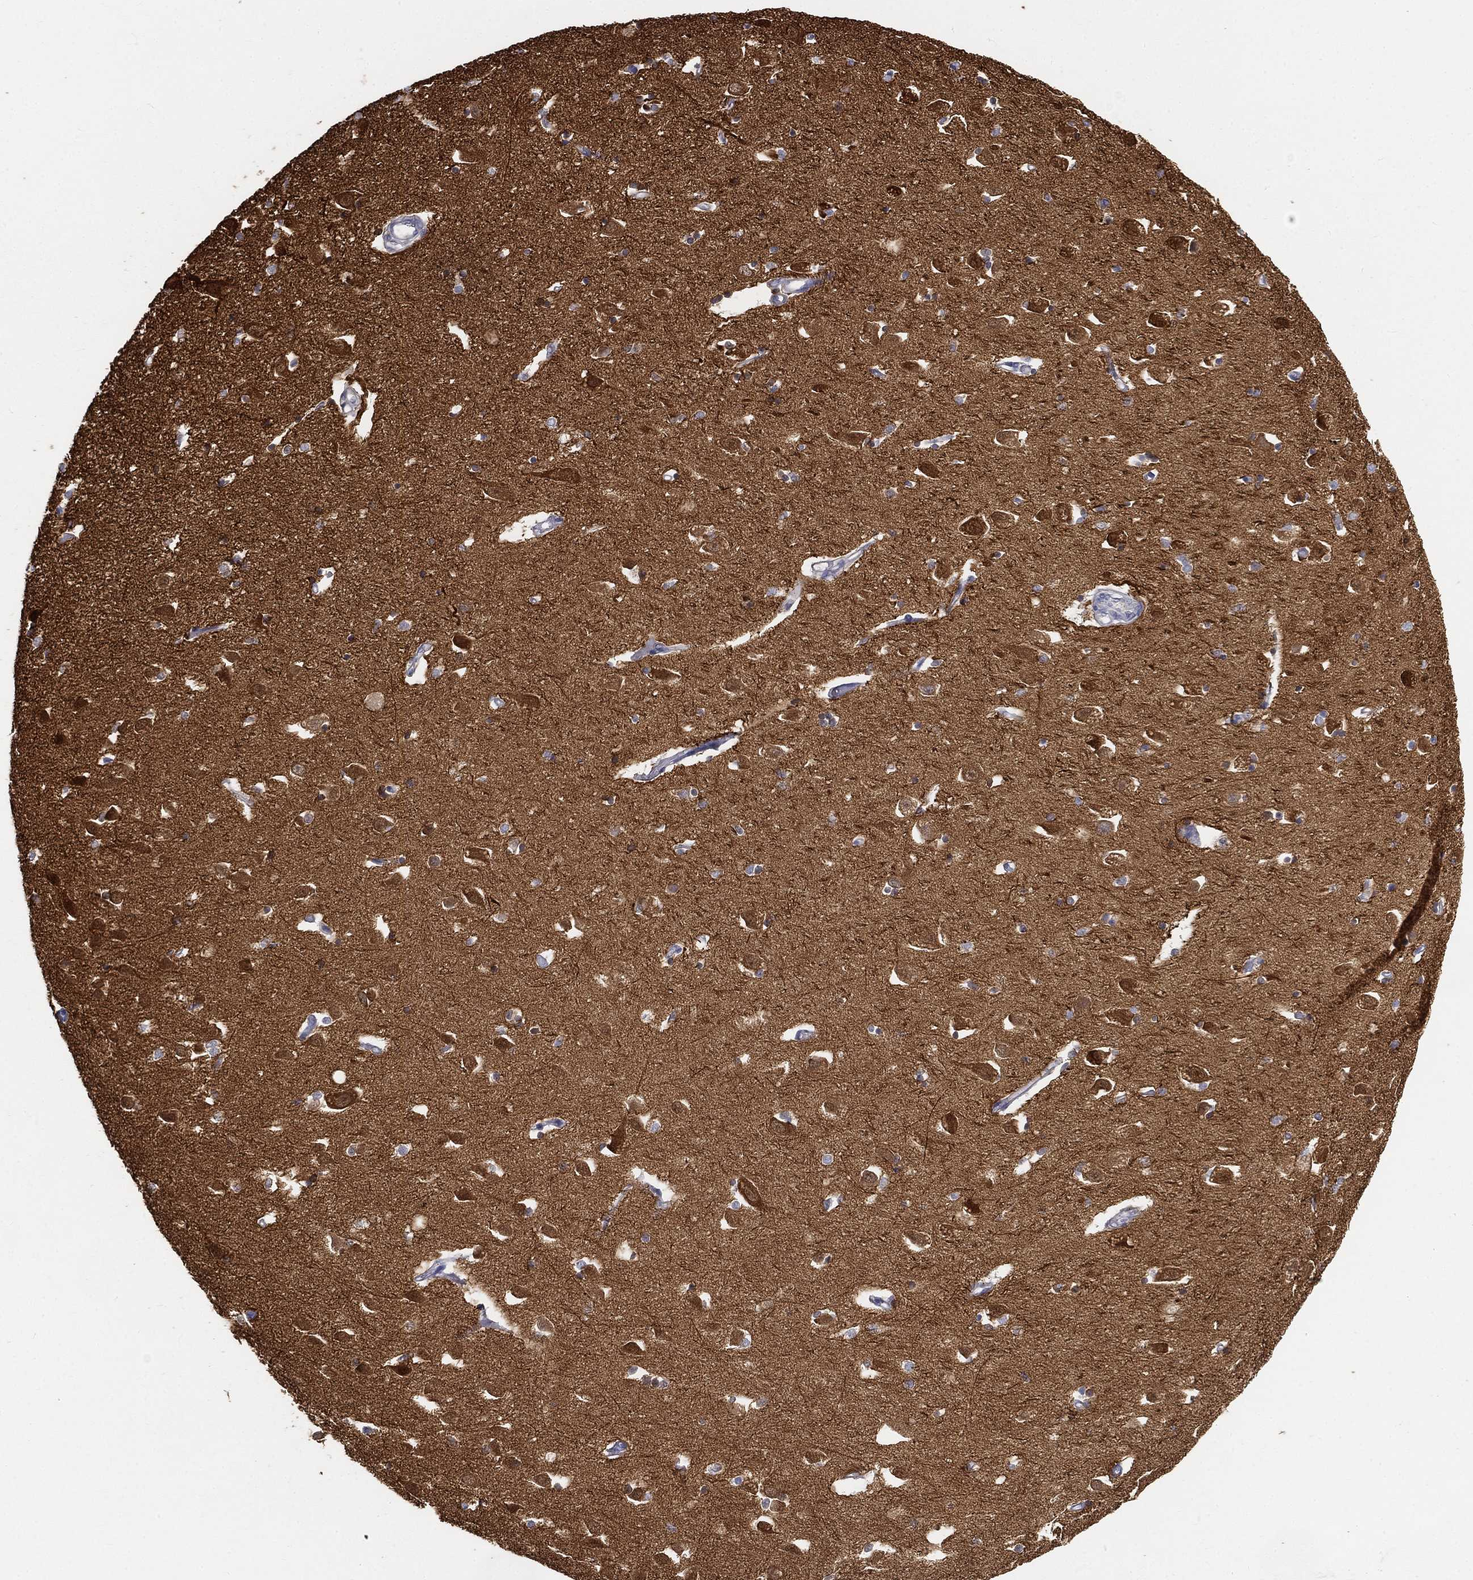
{"staining": {"intensity": "moderate", "quantity": "<25%", "location": "nuclear"}, "tissue": "hippocampus", "cell_type": "Glial cells", "image_type": "normal", "snomed": [{"axis": "morphology", "description": "Normal tissue, NOS"}, {"axis": "topography", "description": "Lateral ventricle wall"}, {"axis": "topography", "description": "Hippocampus"}], "caption": "DAB immunohistochemical staining of benign human hippocampus demonstrates moderate nuclear protein staining in approximately <25% of glial cells.", "gene": "TMEM25", "patient": {"sex": "female", "age": 63}}